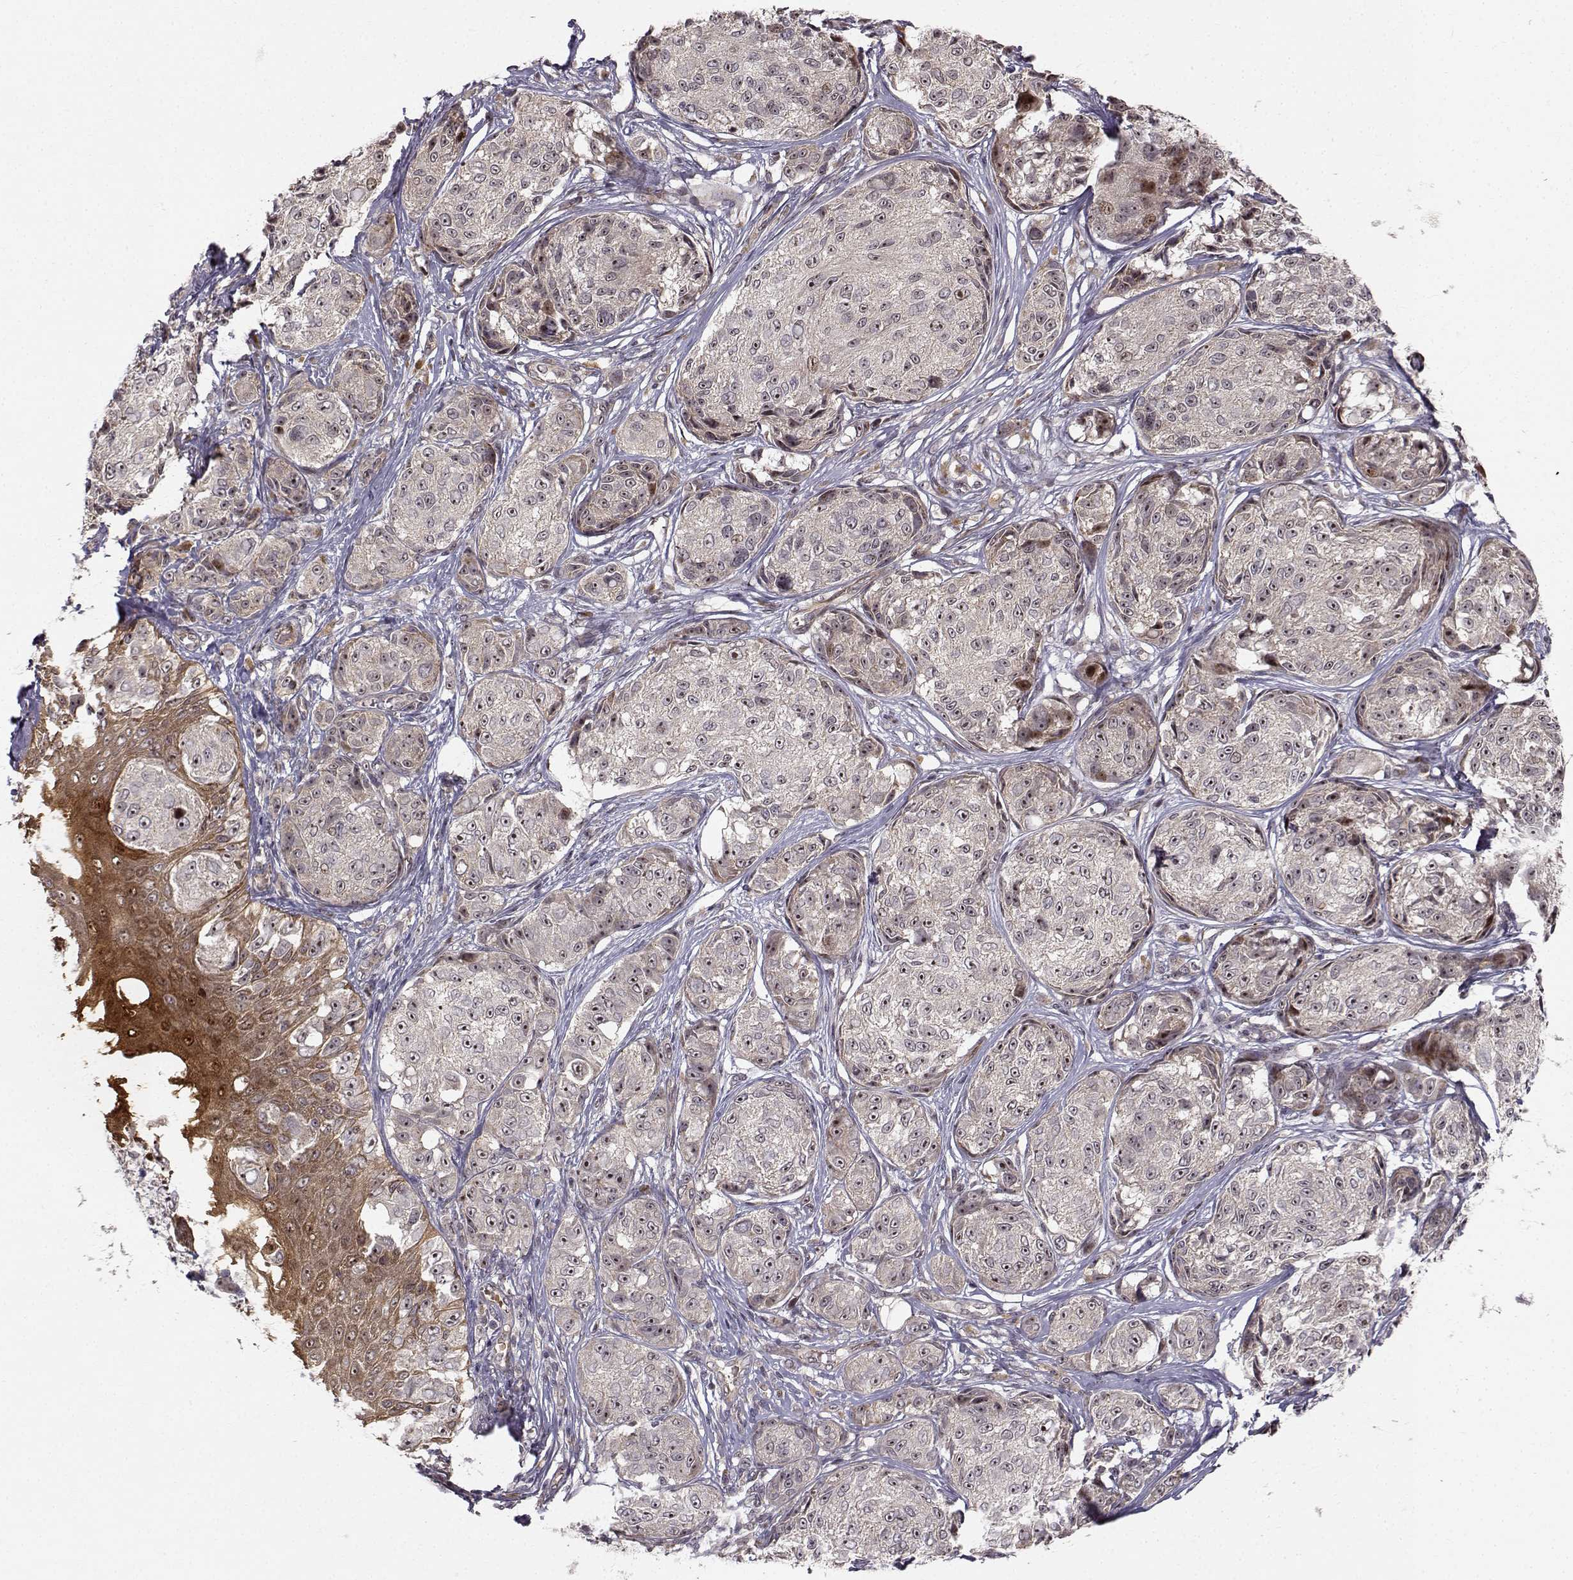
{"staining": {"intensity": "moderate", "quantity": "<25%", "location": "cytoplasmic/membranous,nuclear"}, "tissue": "melanoma", "cell_type": "Tumor cells", "image_type": "cancer", "snomed": [{"axis": "morphology", "description": "Malignant melanoma, NOS"}, {"axis": "topography", "description": "Skin"}], "caption": "IHC histopathology image of neoplastic tissue: human malignant melanoma stained using immunohistochemistry demonstrates low levels of moderate protein expression localized specifically in the cytoplasmic/membranous and nuclear of tumor cells, appearing as a cytoplasmic/membranous and nuclear brown color.", "gene": "APC", "patient": {"sex": "male", "age": 61}}